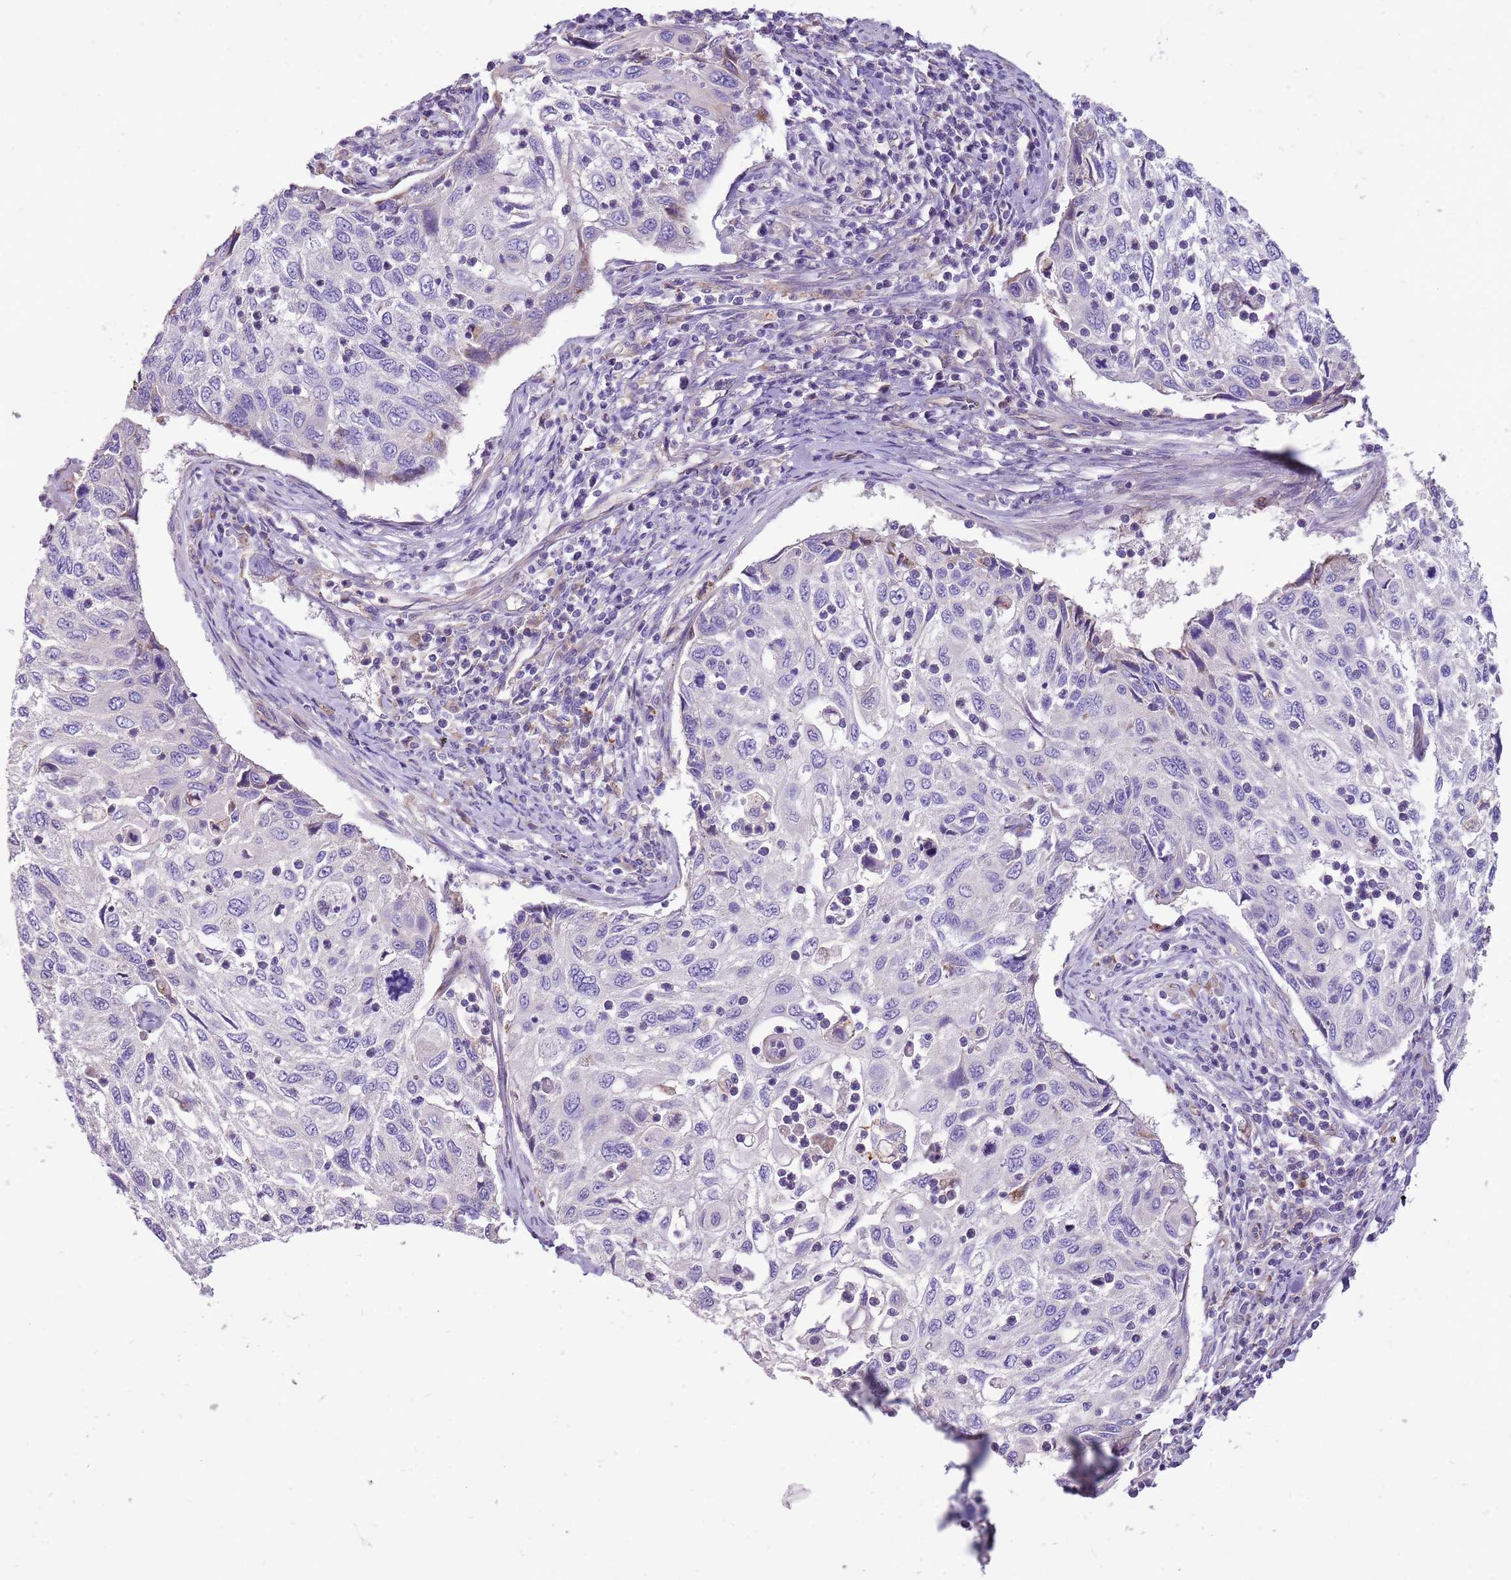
{"staining": {"intensity": "negative", "quantity": "none", "location": "none"}, "tissue": "cervical cancer", "cell_type": "Tumor cells", "image_type": "cancer", "snomed": [{"axis": "morphology", "description": "Squamous cell carcinoma, NOS"}, {"axis": "topography", "description": "Cervix"}], "caption": "Cervical cancer stained for a protein using immunohistochemistry (IHC) reveals no expression tumor cells.", "gene": "NTN4", "patient": {"sex": "female", "age": 70}}